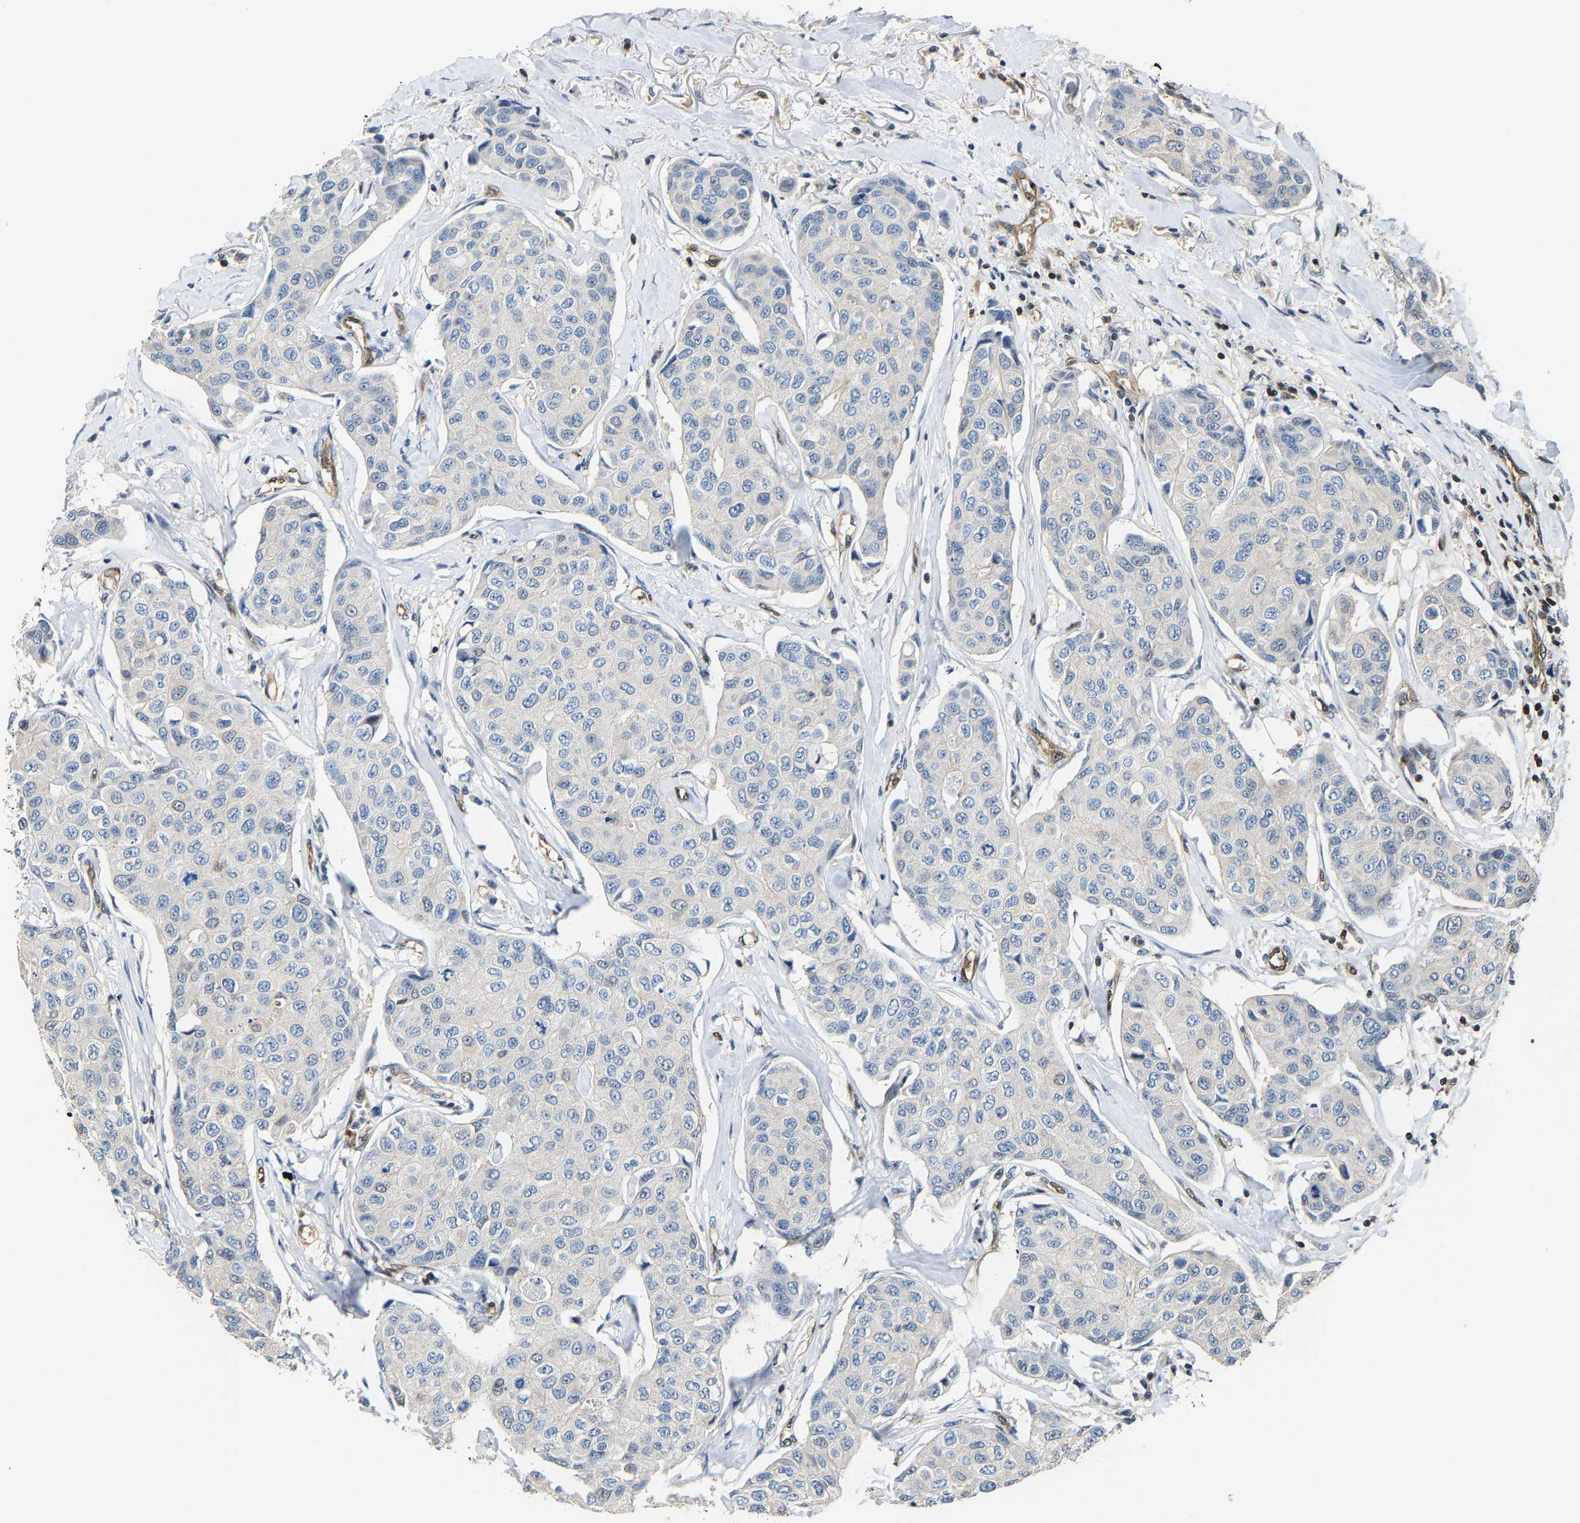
{"staining": {"intensity": "negative", "quantity": "none", "location": "none"}, "tissue": "breast cancer", "cell_type": "Tumor cells", "image_type": "cancer", "snomed": [{"axis": "morphology", "description": "Duct carcinoma"}, {"axis": "topography", "description": "Breast"}], "caption": "An immunohistochemistry photomicrograph of invasive ductal carcinoma (breast) is shown. There is no staining in tumor cells of invasive ductal carcinoma (breast).", "gene": "GIMAP7", "patient": {"sex": "female", "age": 80}}